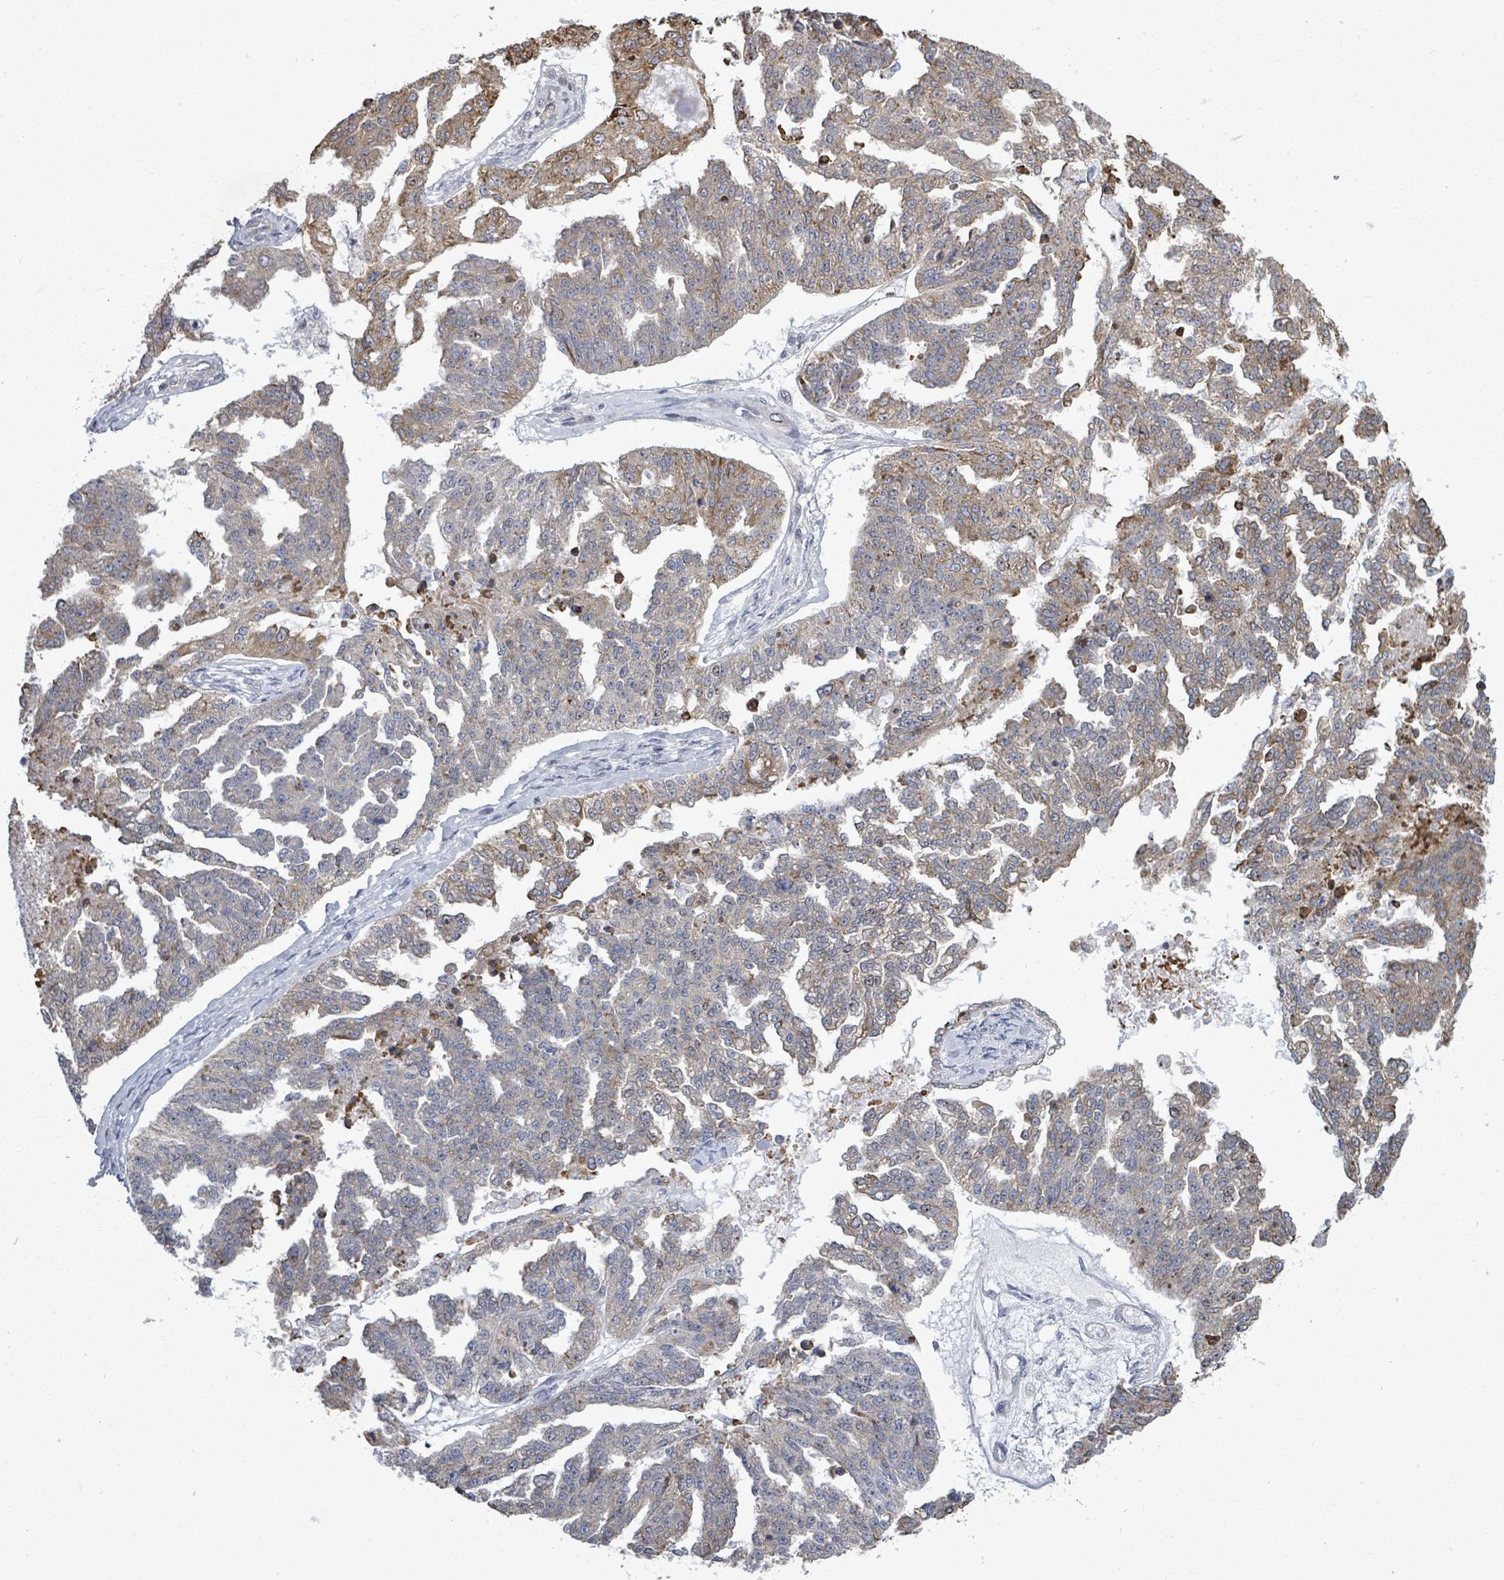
{"staining": {"intensity": "weak", "quantity": "<25%", "location": "cytoplasmic/membranous"}, "tissue": "ovarian cancer", "cell_type": "Tumor cells", "image_type": "cancer", "snomed": [{"axis": "morphology", "description": "Cystadenocarcinoma, serous, NOS"}, {"axis": "topography", "description": "Ovary"}], "caption": "DAB (3,3'-diaminobenzidine) immunohistochemical staining of human ovarian cancer (serous cystadenocarcinoma) shows no significant expression in tumor cells.", "gene": "PAPSS1", "patient": {"sex": "female", "age": 58}}